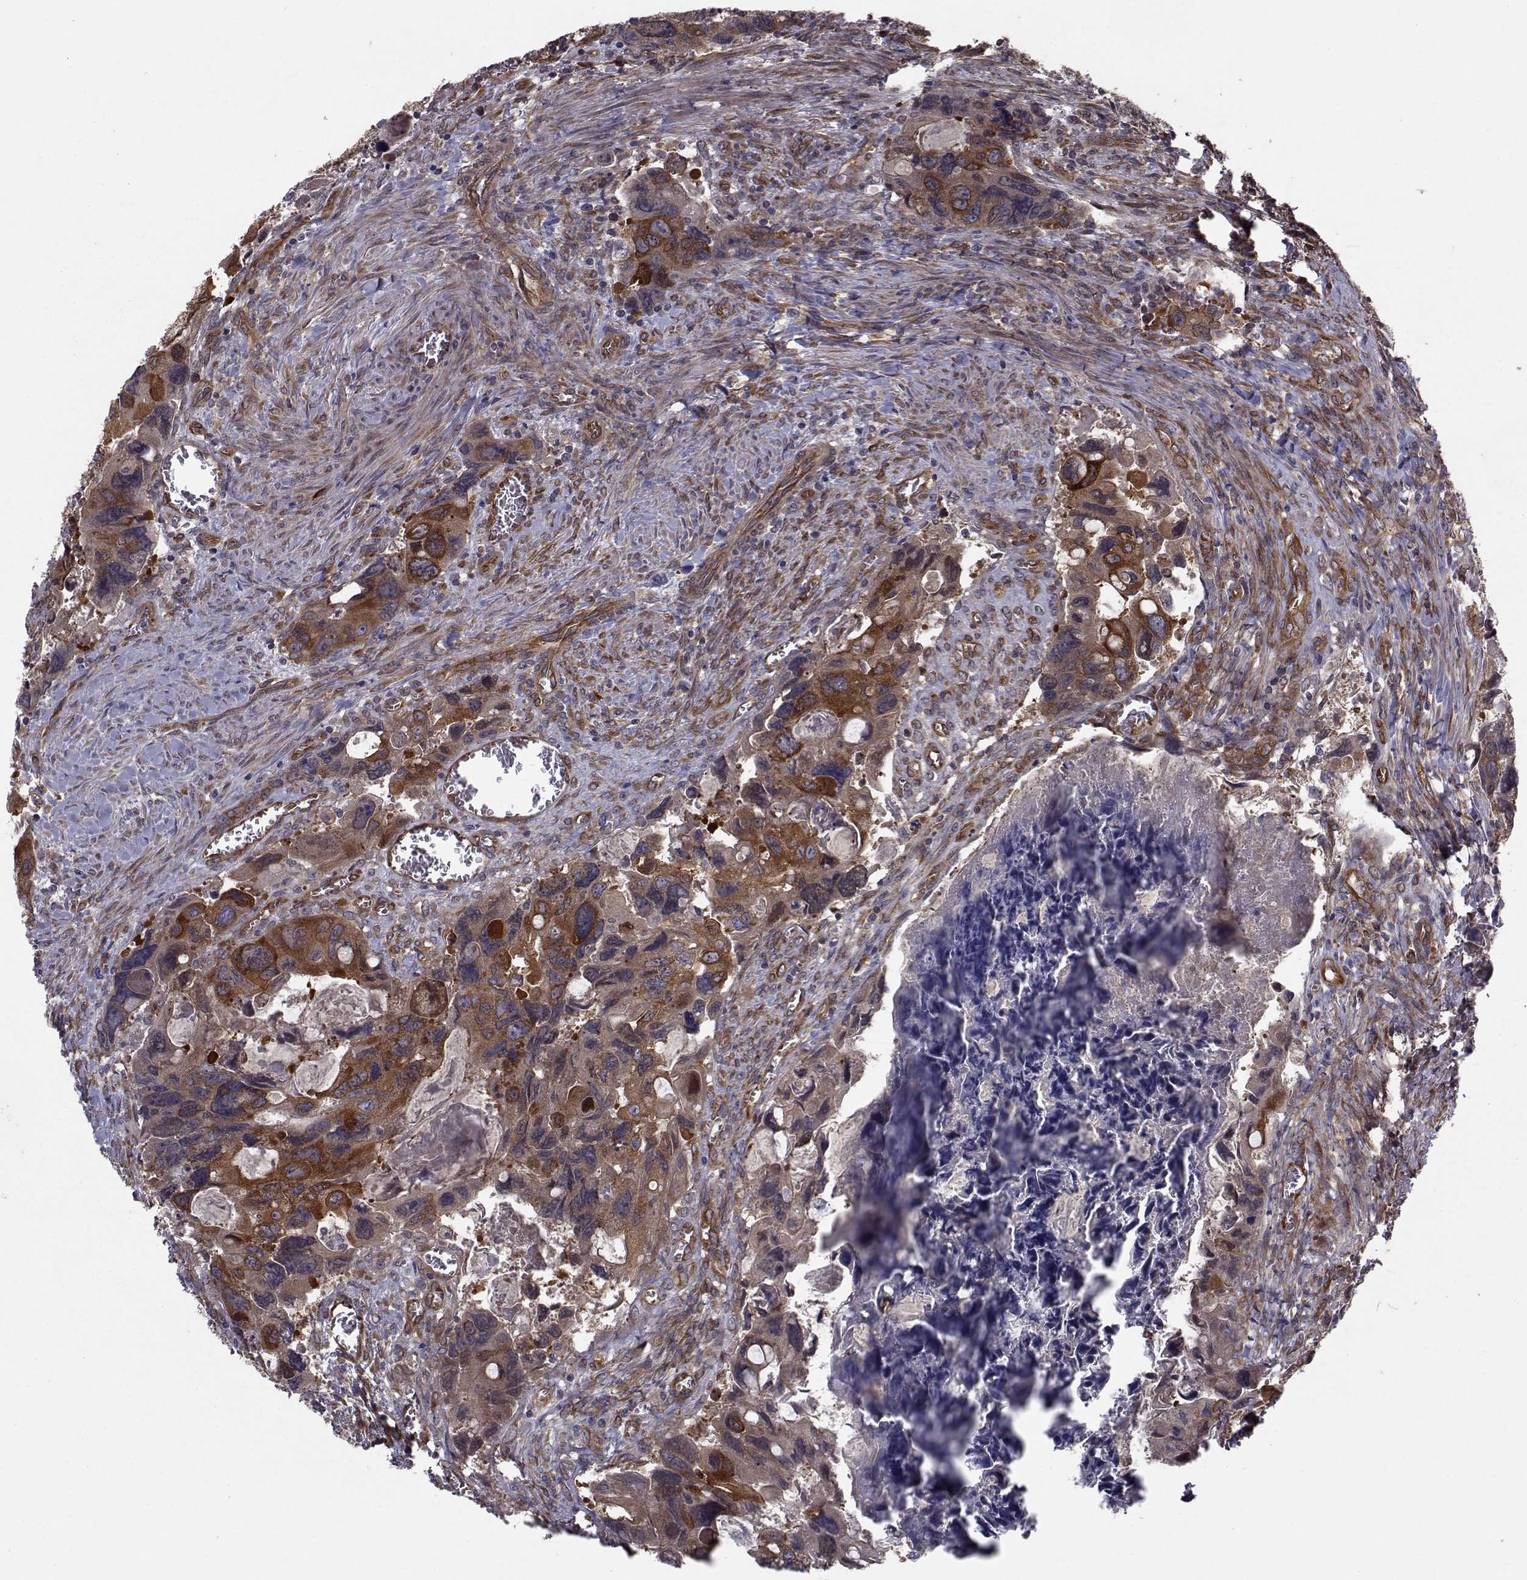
{"staining": {"intensity": "strong", "quantity": "25%-75%", "location": "cytoplasmic/membranous"}, "tissue": "colorectal cancer", "cell_type": "Tumor cells", "image_type": "cancer", "snomed": [{"axis": "morphology", "description": "Adenocarcinoma, NOS"}, {"axis": "topography", "description": "Rectum"}], "caption": "The photomicrograph demonstrates a brown stain indicating the presence of a protein in the cytoplasmic/membranous of tumor cells in colorectal cancer (adenocarcinoma).", "gene": "TRIP10", "patient": {"sex": "male", "age": 62}}